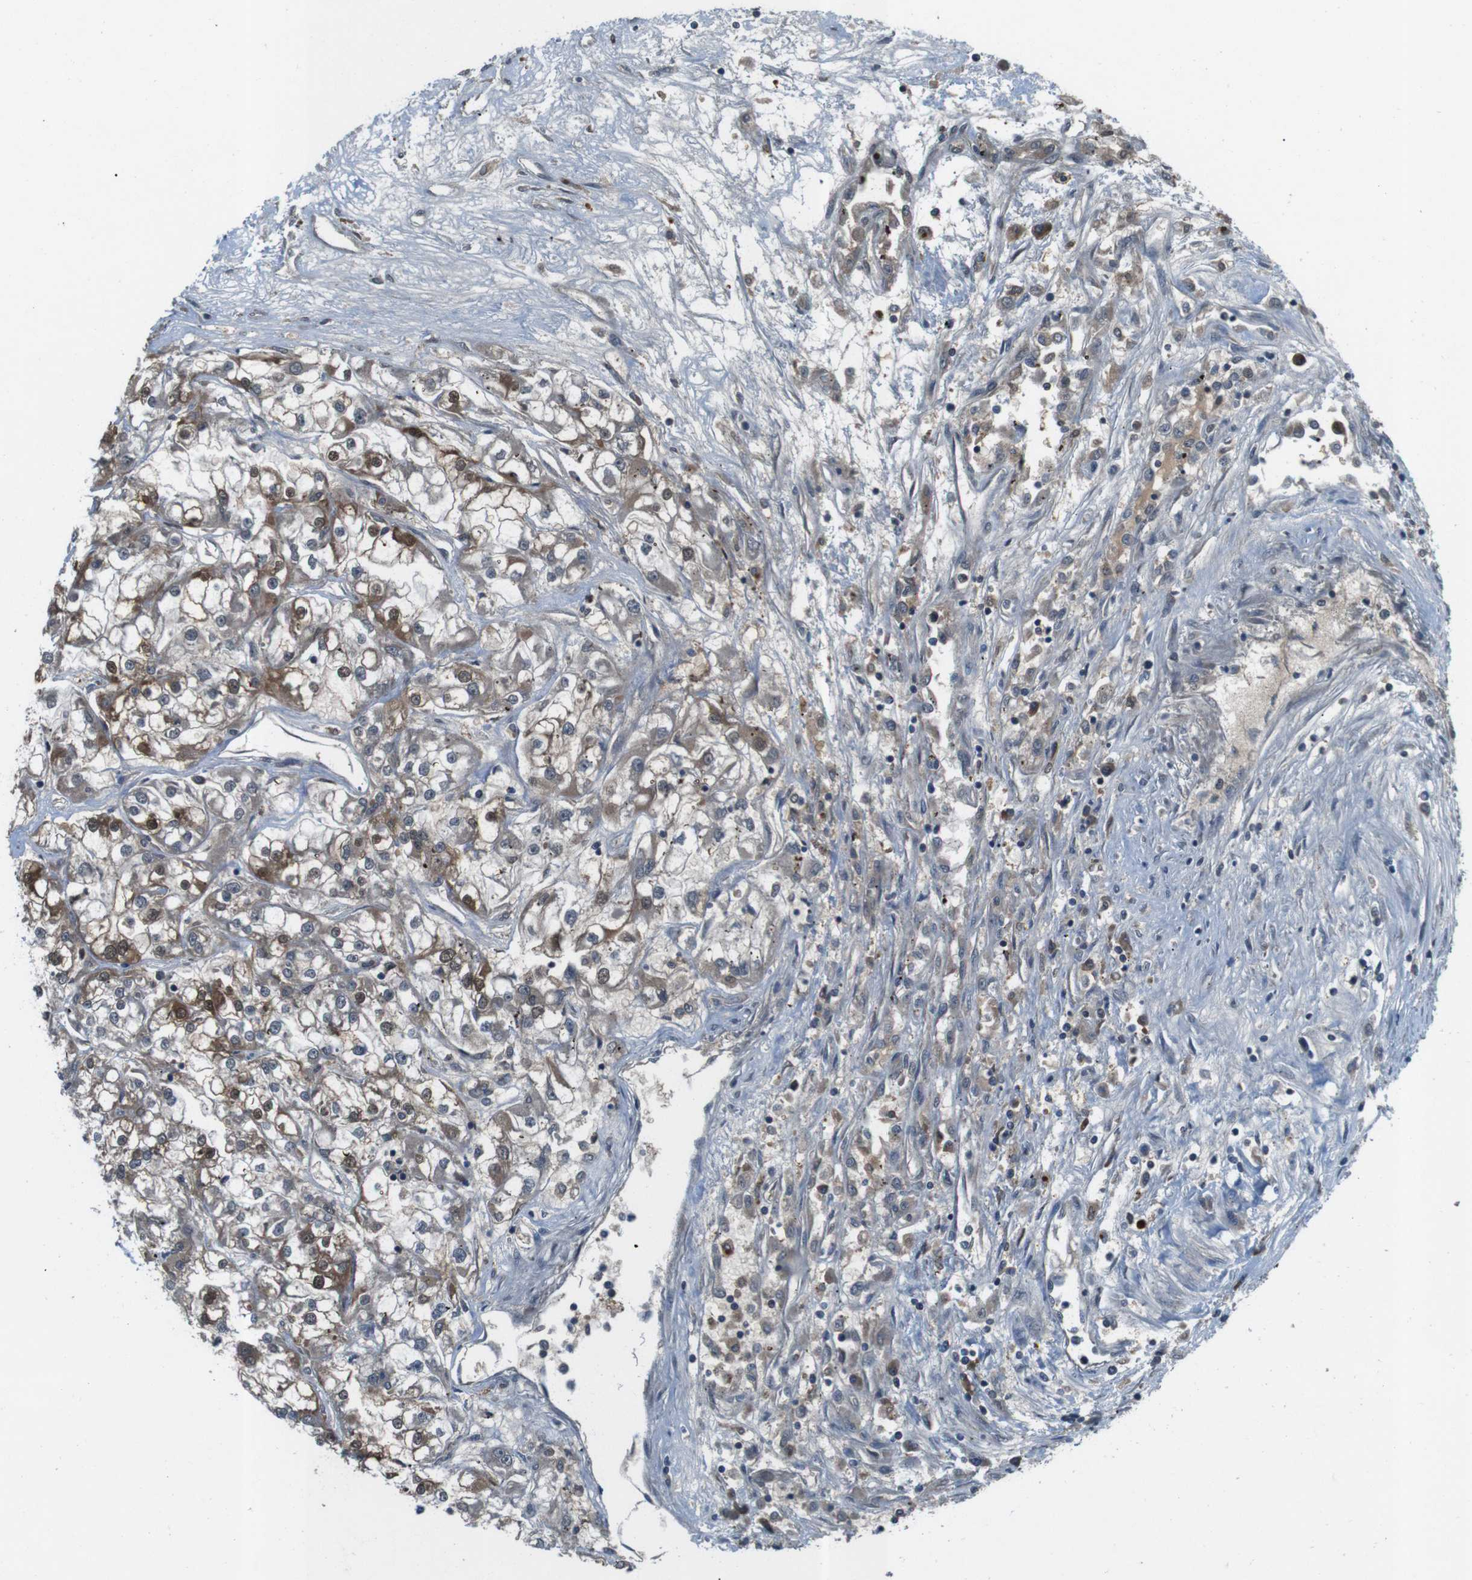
{"staining": {"intensity": "moderate", "quantity": "25%-75%", "location": "cytoplasmic/membranous"}, "tissue": "renal cancer", "cell_type": "Tumor cells", "image_type": "cancer", "snomed": [{"axis": "morphology", "description": "Adenocarcinoma, NOS"}, {"axis": "topography", "description": "Kidney"}], "caption": "The image demonstrates immunohistochemical staining of adenocarcinoma (renal). There is moderate cytoplasmic/membranous positivity is seen in about 25%-75% of tumor cells. The protein of interest is stained brown, and the nuclei are stained in blue (DAB (3,3'-diaminobenzidine) IHC with brightfield microscopy, high magnification).", "gene": "LRP5", "patient": {"sex": "female", "age": 52}}